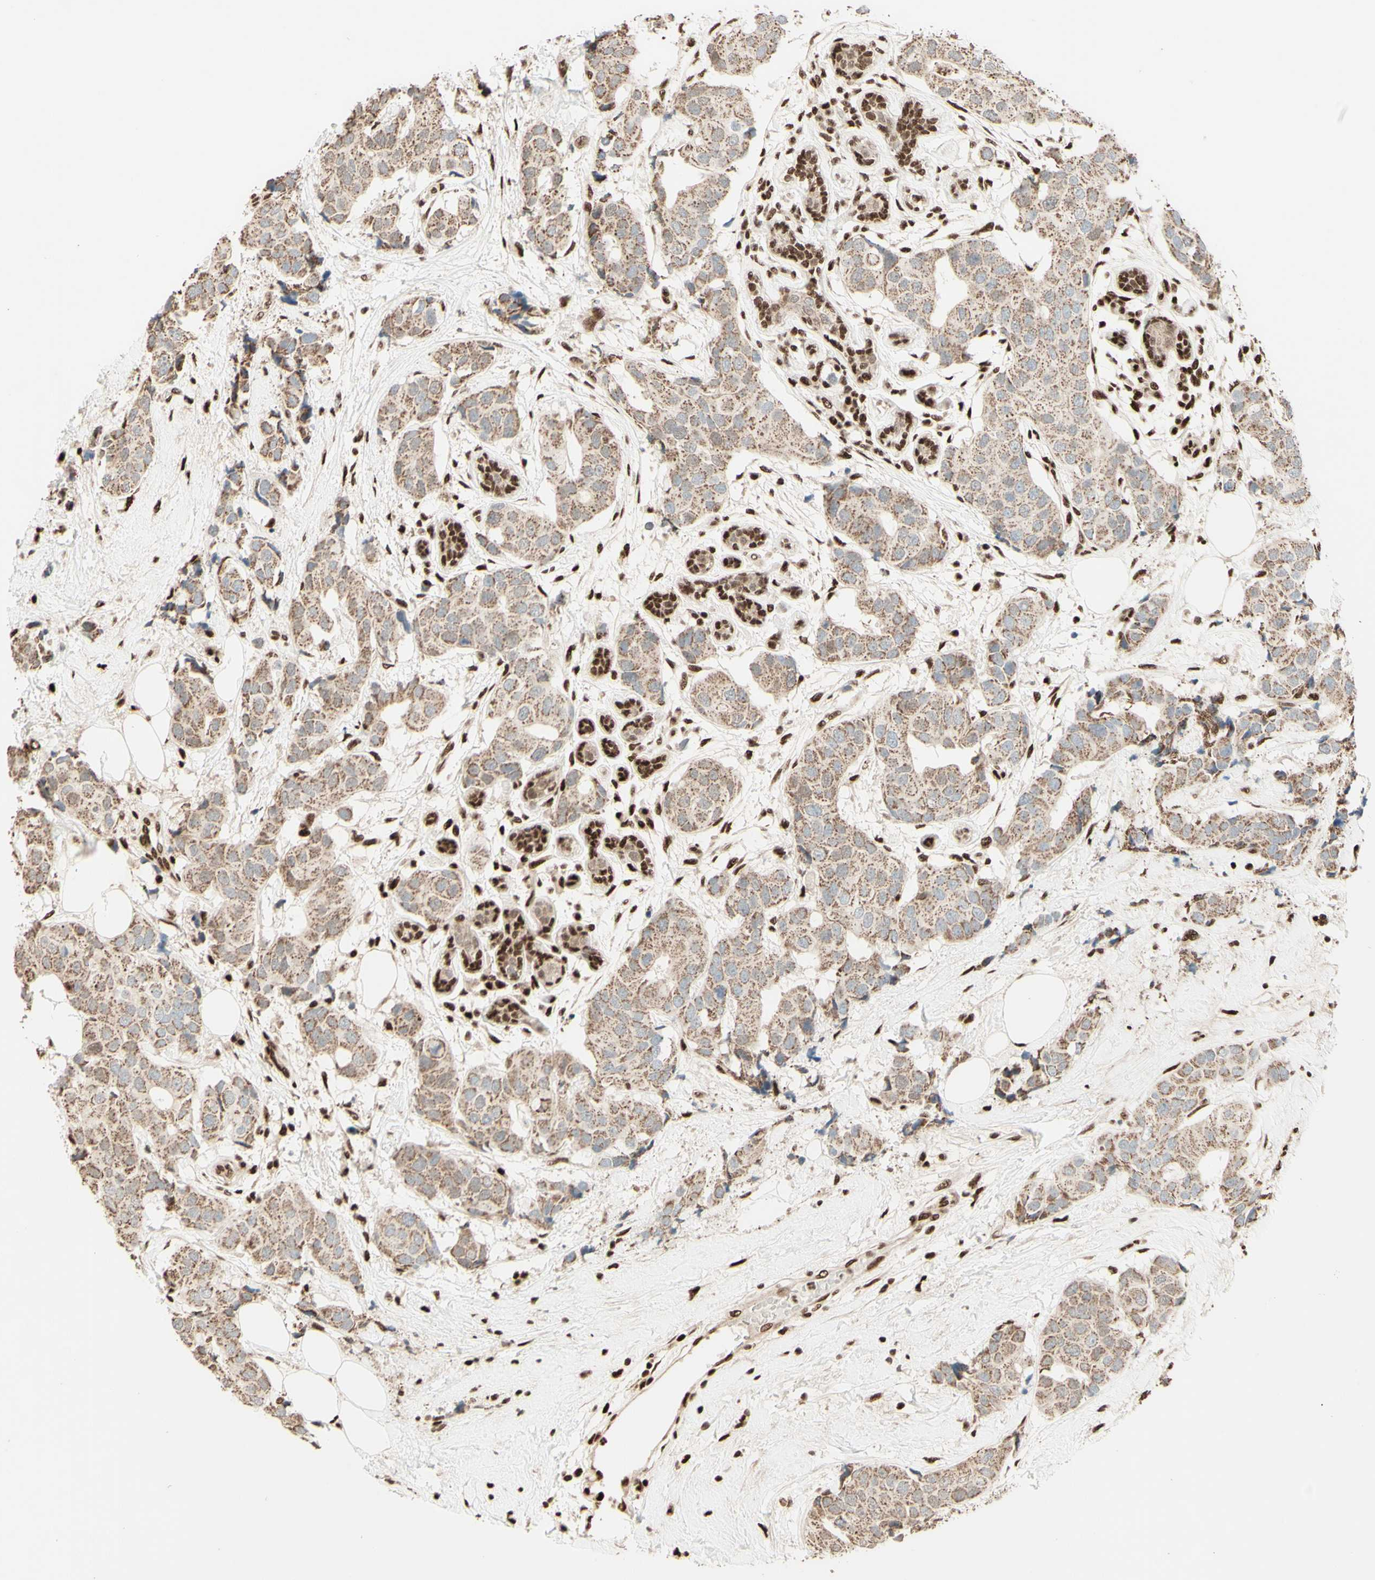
{"staining": {"intensity": "weak", "quantity": ">75%", "location": "cytoplasmic/membranous"}, "tissue": "breast cancer", "cell_type": "Tumor cells", "image_type": "cancer", "snomed": [{"axis": "morphology", "description": "Normal tissue, NOS"}, {"axis": "morphology", "description": "Duct carcinoma"}, {"axis": "topography", "description": "Breast"}], "caption": "Brown immunohistochemical staining in breast cancer exhibits weak cytoplasmic/membranous expression in about >75% of tumor cells. (DAB IHC with brightfield microscopy, high magnification).", "gene": "NR3C1", "patient": {"sex": "female", "age": 39}}